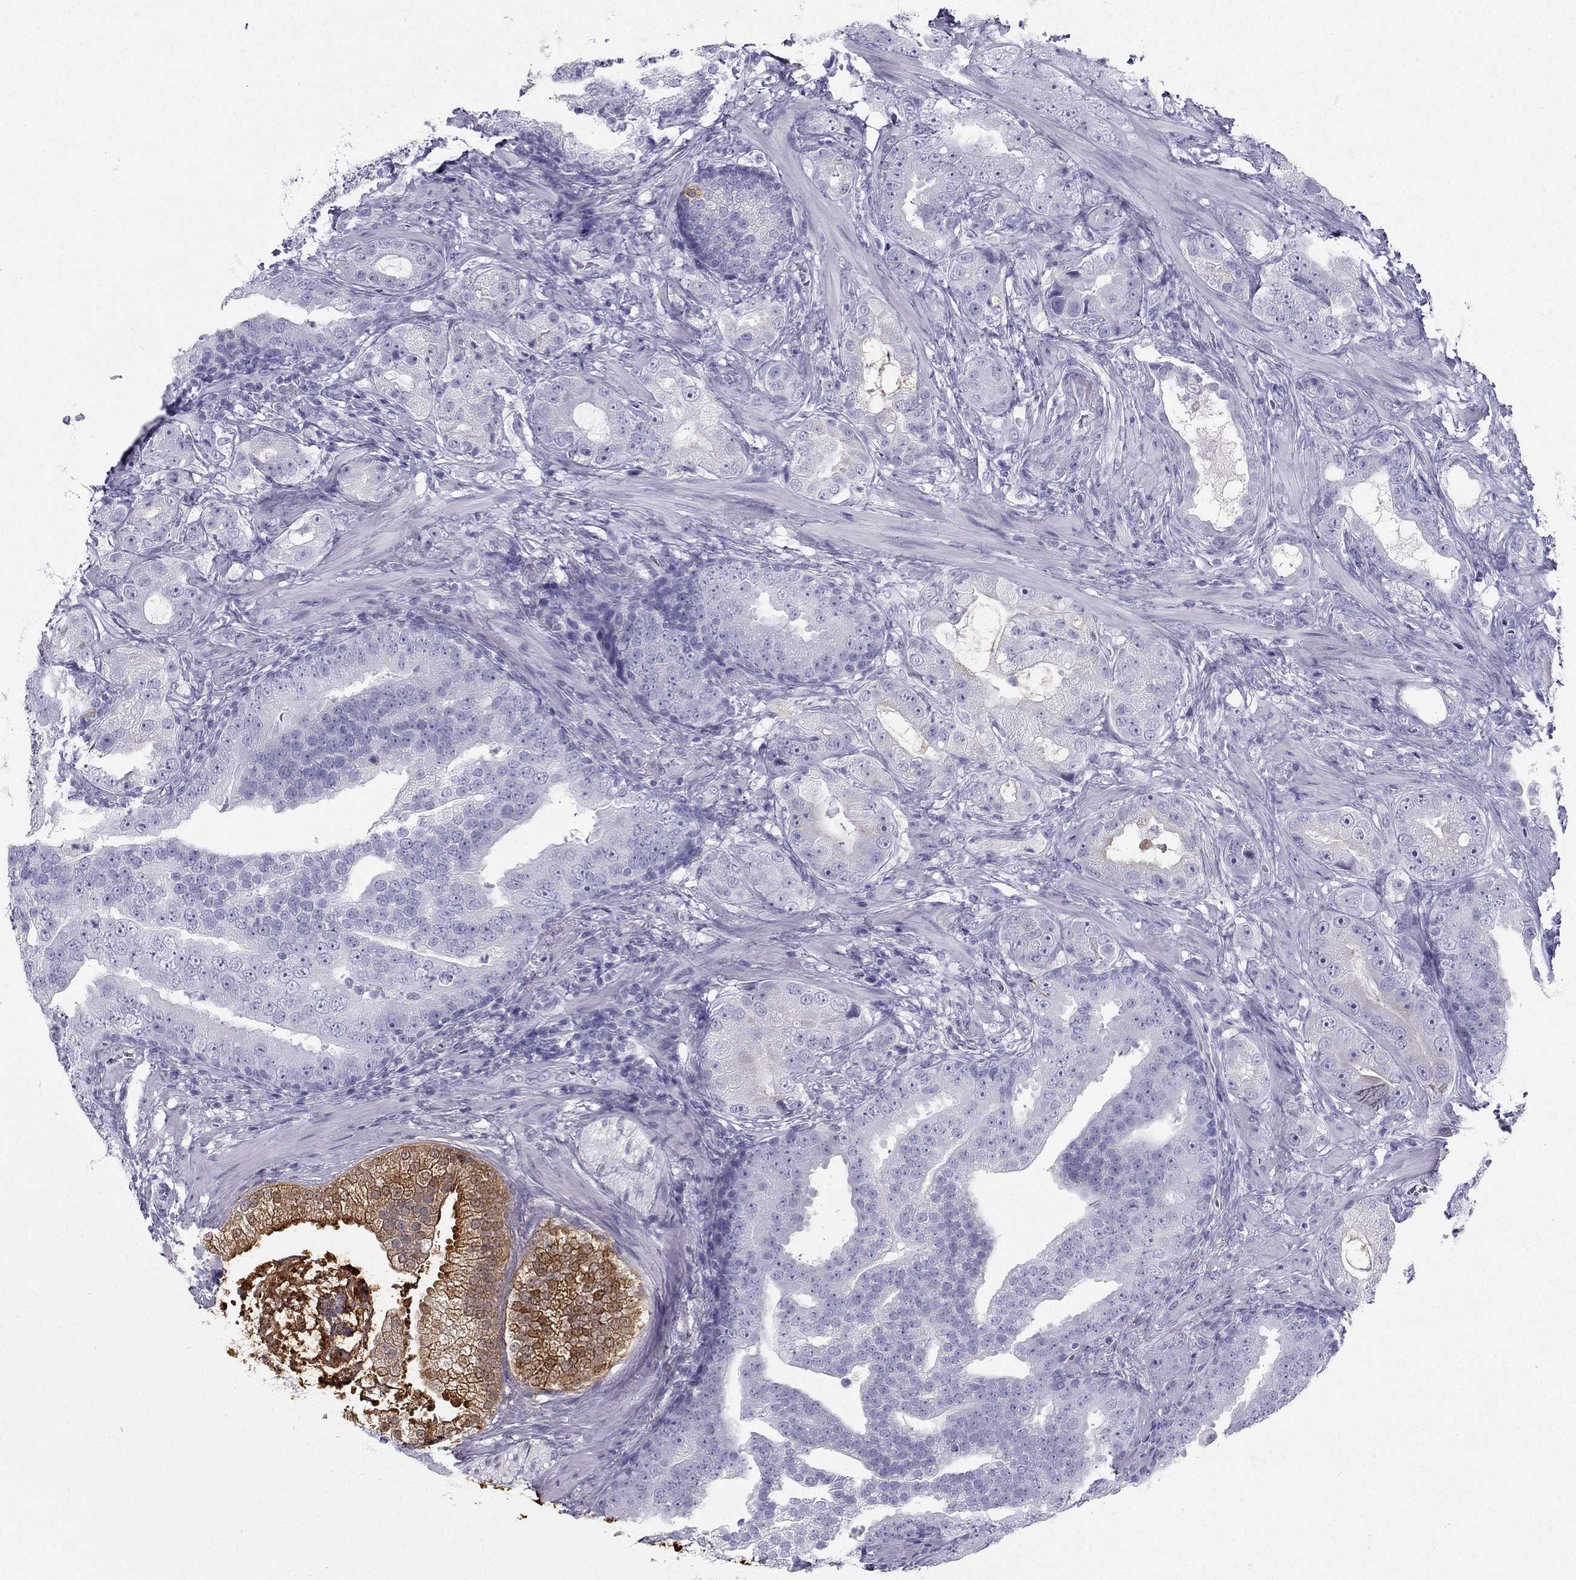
{"staining": {"intensity": "negative", "quantity": "none", "location": "none"}, "tissue": "prostate cancer", "cell_type": "Tumor cells", "image_type": "cancer", "snomed": [{"axis": "morphology", "description": "Adenocarcinoma, NOS"}, {"axis": "topography", "description": "Prostate"}], "caption": "Protein analysis of prostate cancer demonstrates no significant positivity in tumor cells.", "gene": "TFF3", "patient": {"sex": "male", "age": 57}}